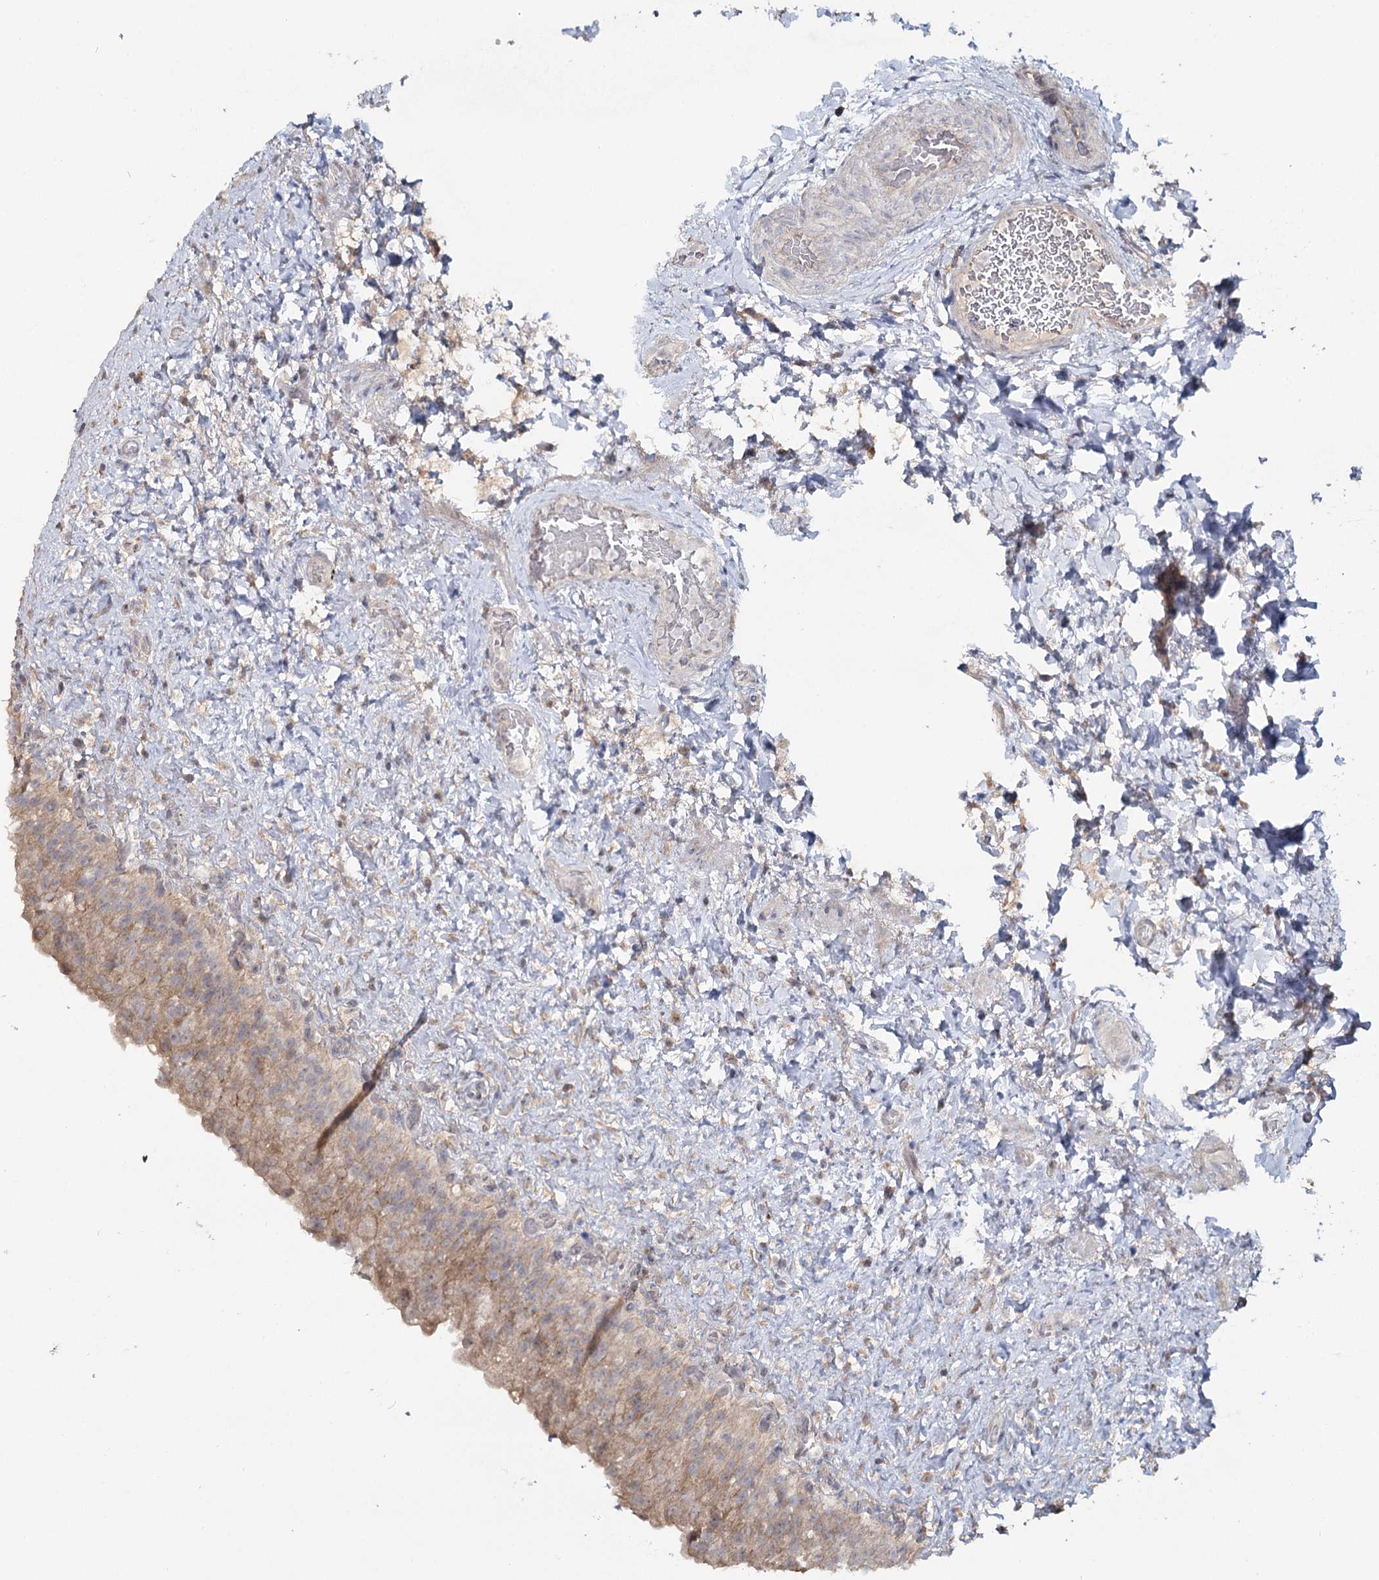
{"staining": {"intensity": "weak", "quantity": "25%-75%", "location": "cytoplasmic/membranous"}, "tissue": "urinary bladder", "cell_type": "Urothelial cells", "image_type": "normal", "snomed": [{"axis": "morphology", "description": "Normal tissue, NOS"}, {"axis": "topography", "description": "Urinary bladder"}], "caption": "Protein expression analysis of benign urinary bladder shows weak cytoplasmic/membranous positivity in approximately 25%-75% of urothelial cells.", "gene": "ANGPTL5", "patient": {"sex": "female", "age": 27}}